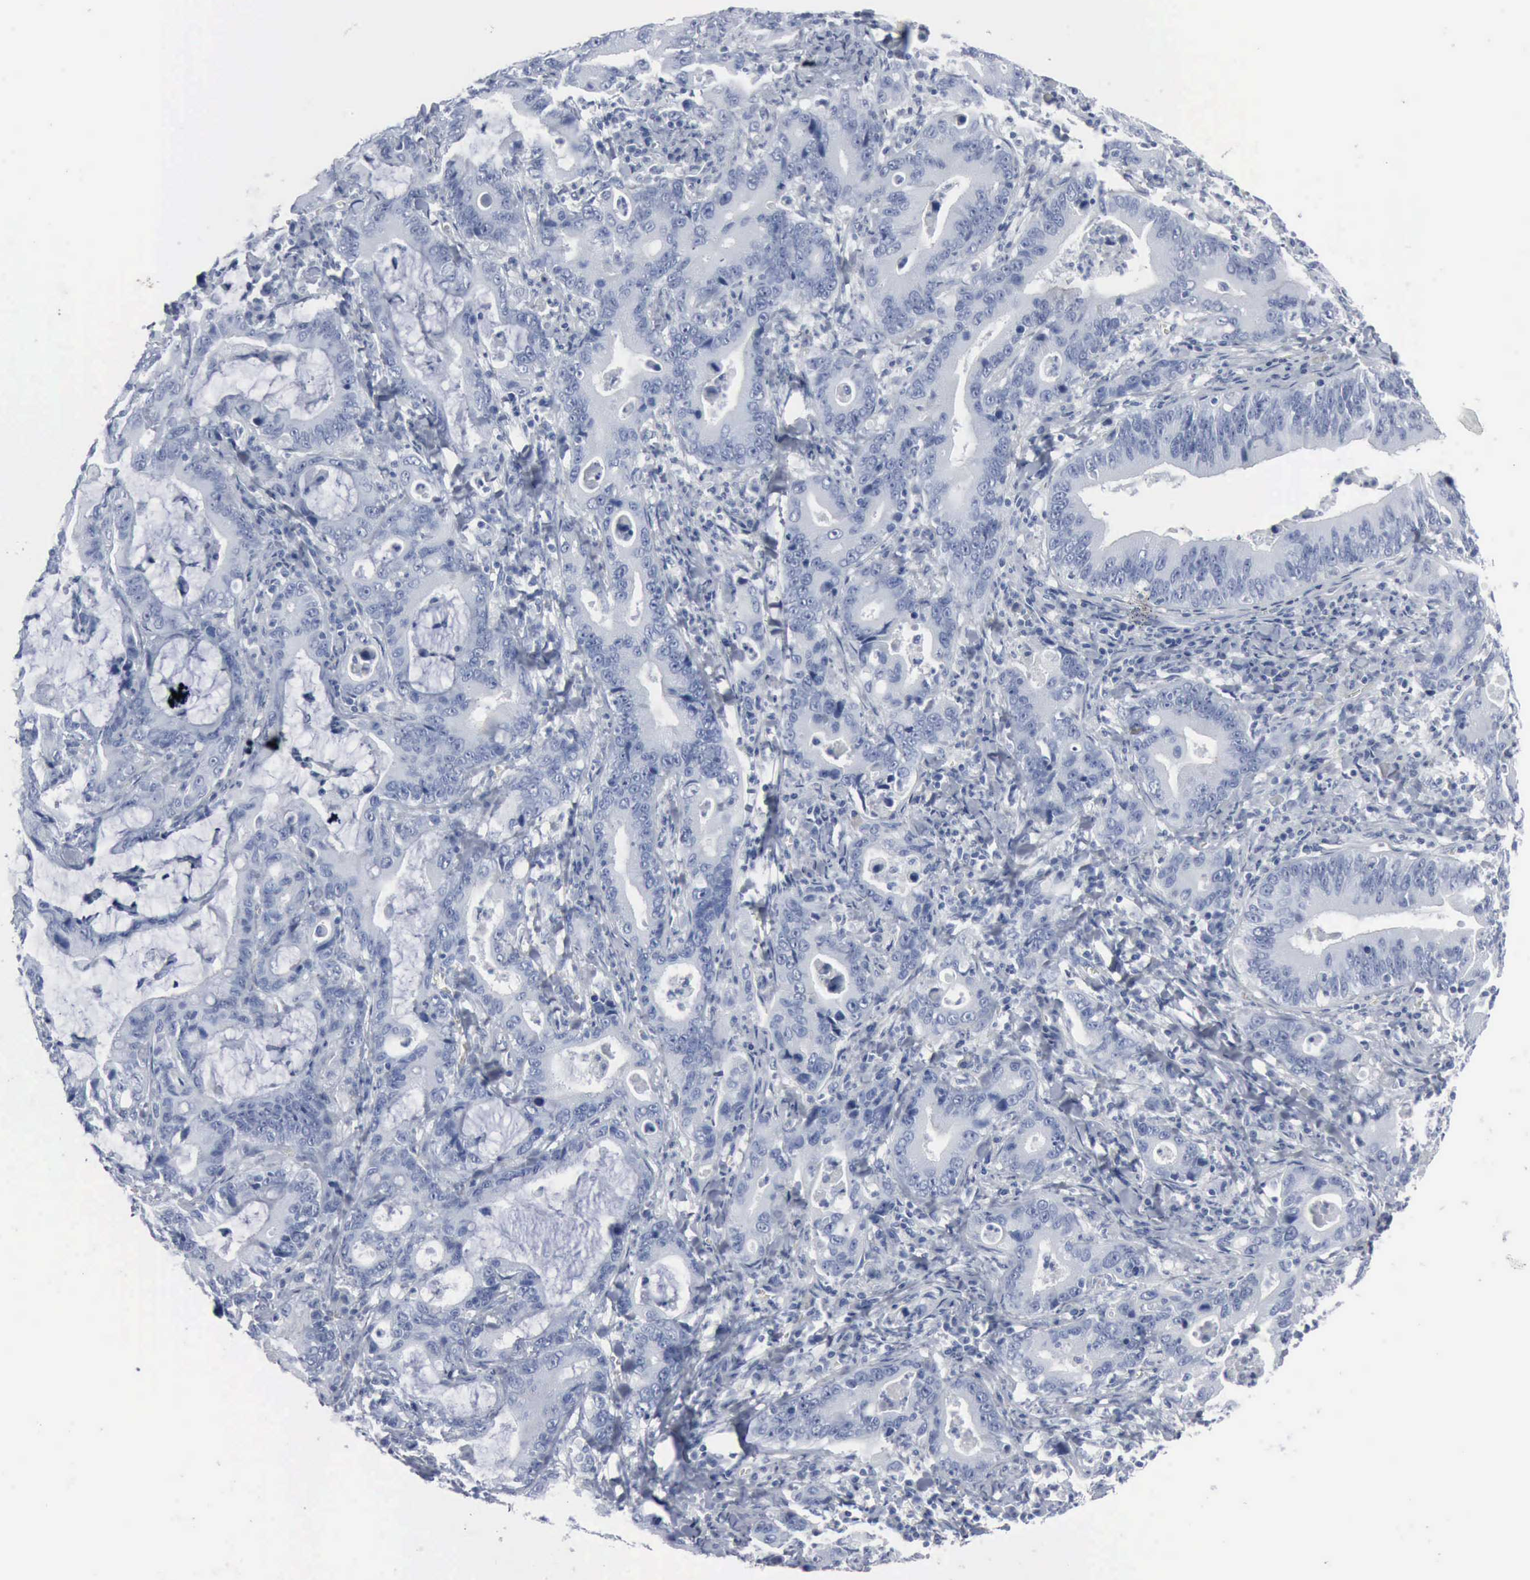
{"staining": {"intensity": "negative", "quantity": "none", "location": "none"}, "tissue": "stomach cancer", "cell_type": "Tumor cells", "image_type": "cancer", "snomed": [{"axis": "morphology", "description": "Adenocarcinoma, NOS"}, {"axis": "topography", "description": "Stomach, upper"}], "caption": "High power microscopy image of an immunohistochemistry (IHC) photomicrograph of stomach cancer (adenocarcinoma), revealing no significant expression in tumor cells. Brightfield microscopy of IHC stained with DAB (3,3'-diaminobenzidine) (brown) and hematoxylin (blue), captured at high magnification.", "gene": "DMD", "patient": {"sex": "male", "age": 63}}